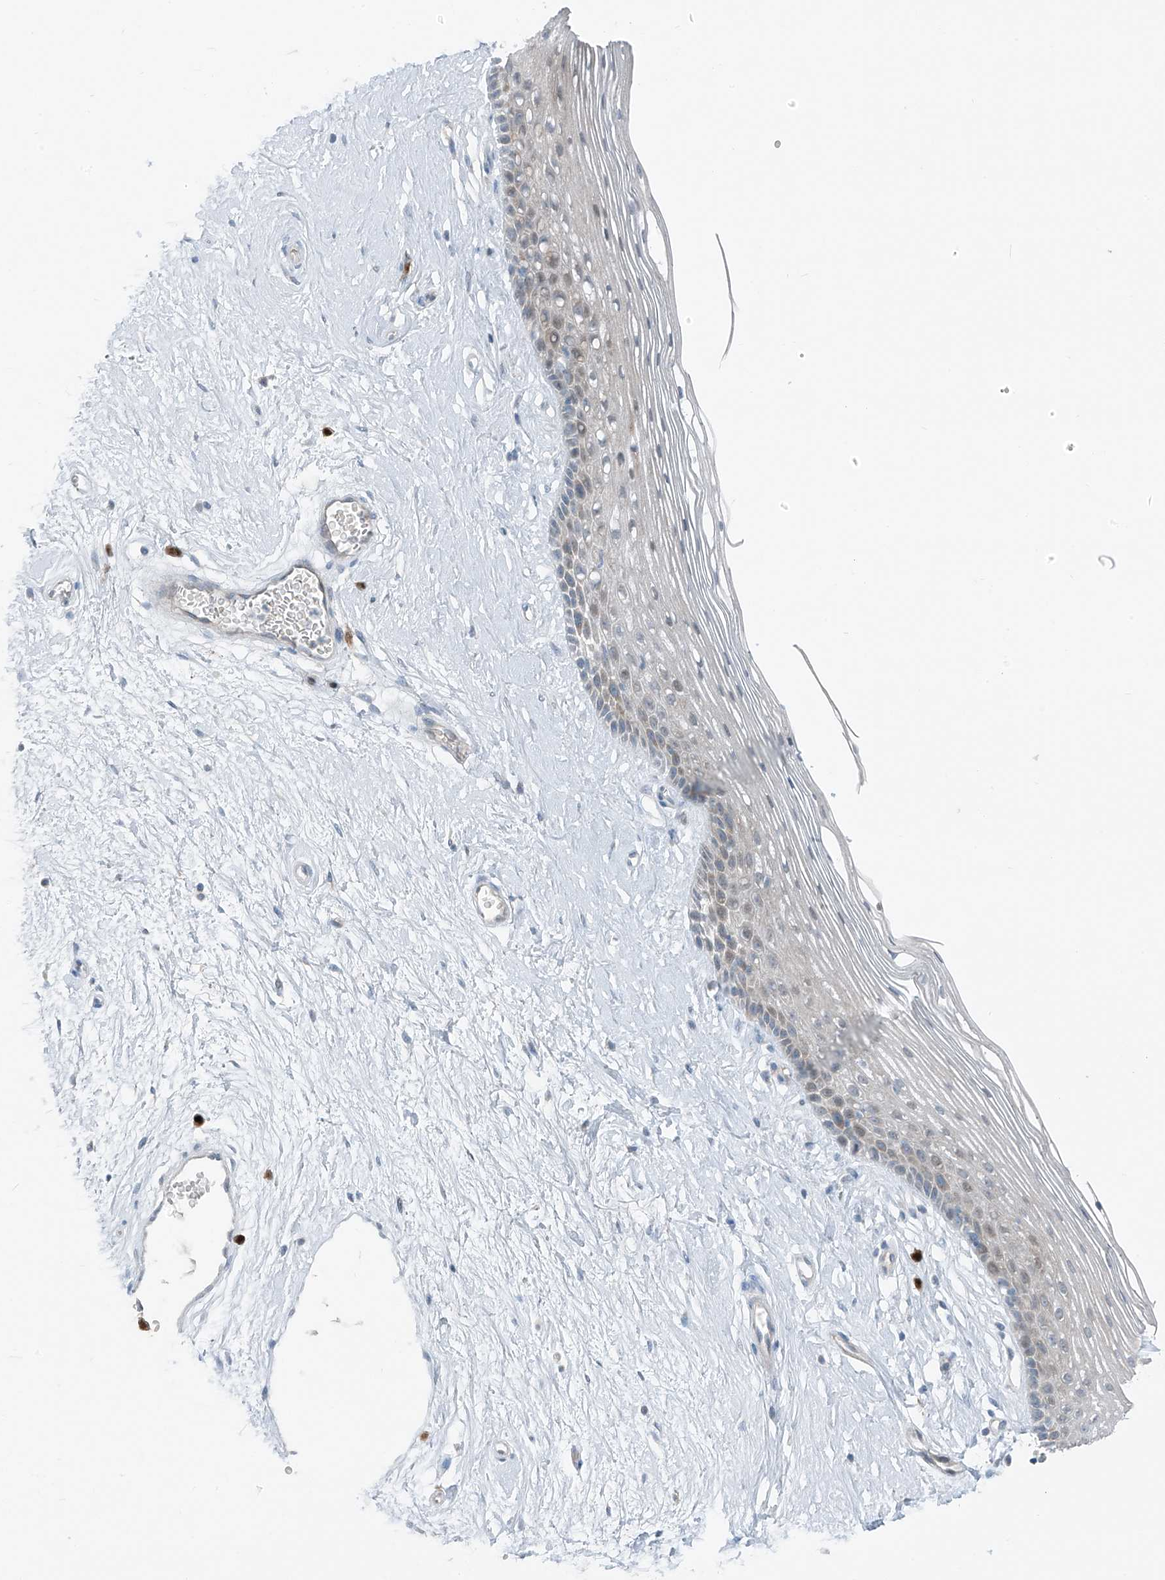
{"staining": {"intensity": "negative", "quantity": "none", "location": "none"}, "tissue": "vagina", "cell_type": "Squamous epithelial cells", "image_type": "normal", "snomed": [{"axis": "morphology", "description": "Normal tissue, NOS"}, {"axis": "topography", "description": "Vagina"}], "caption": "The histopathology image reveals no staining of squamous epithelial cells in benign vagina.", "gene": "SLC12A6", "patient": {"sex": "female", "age": 46}}